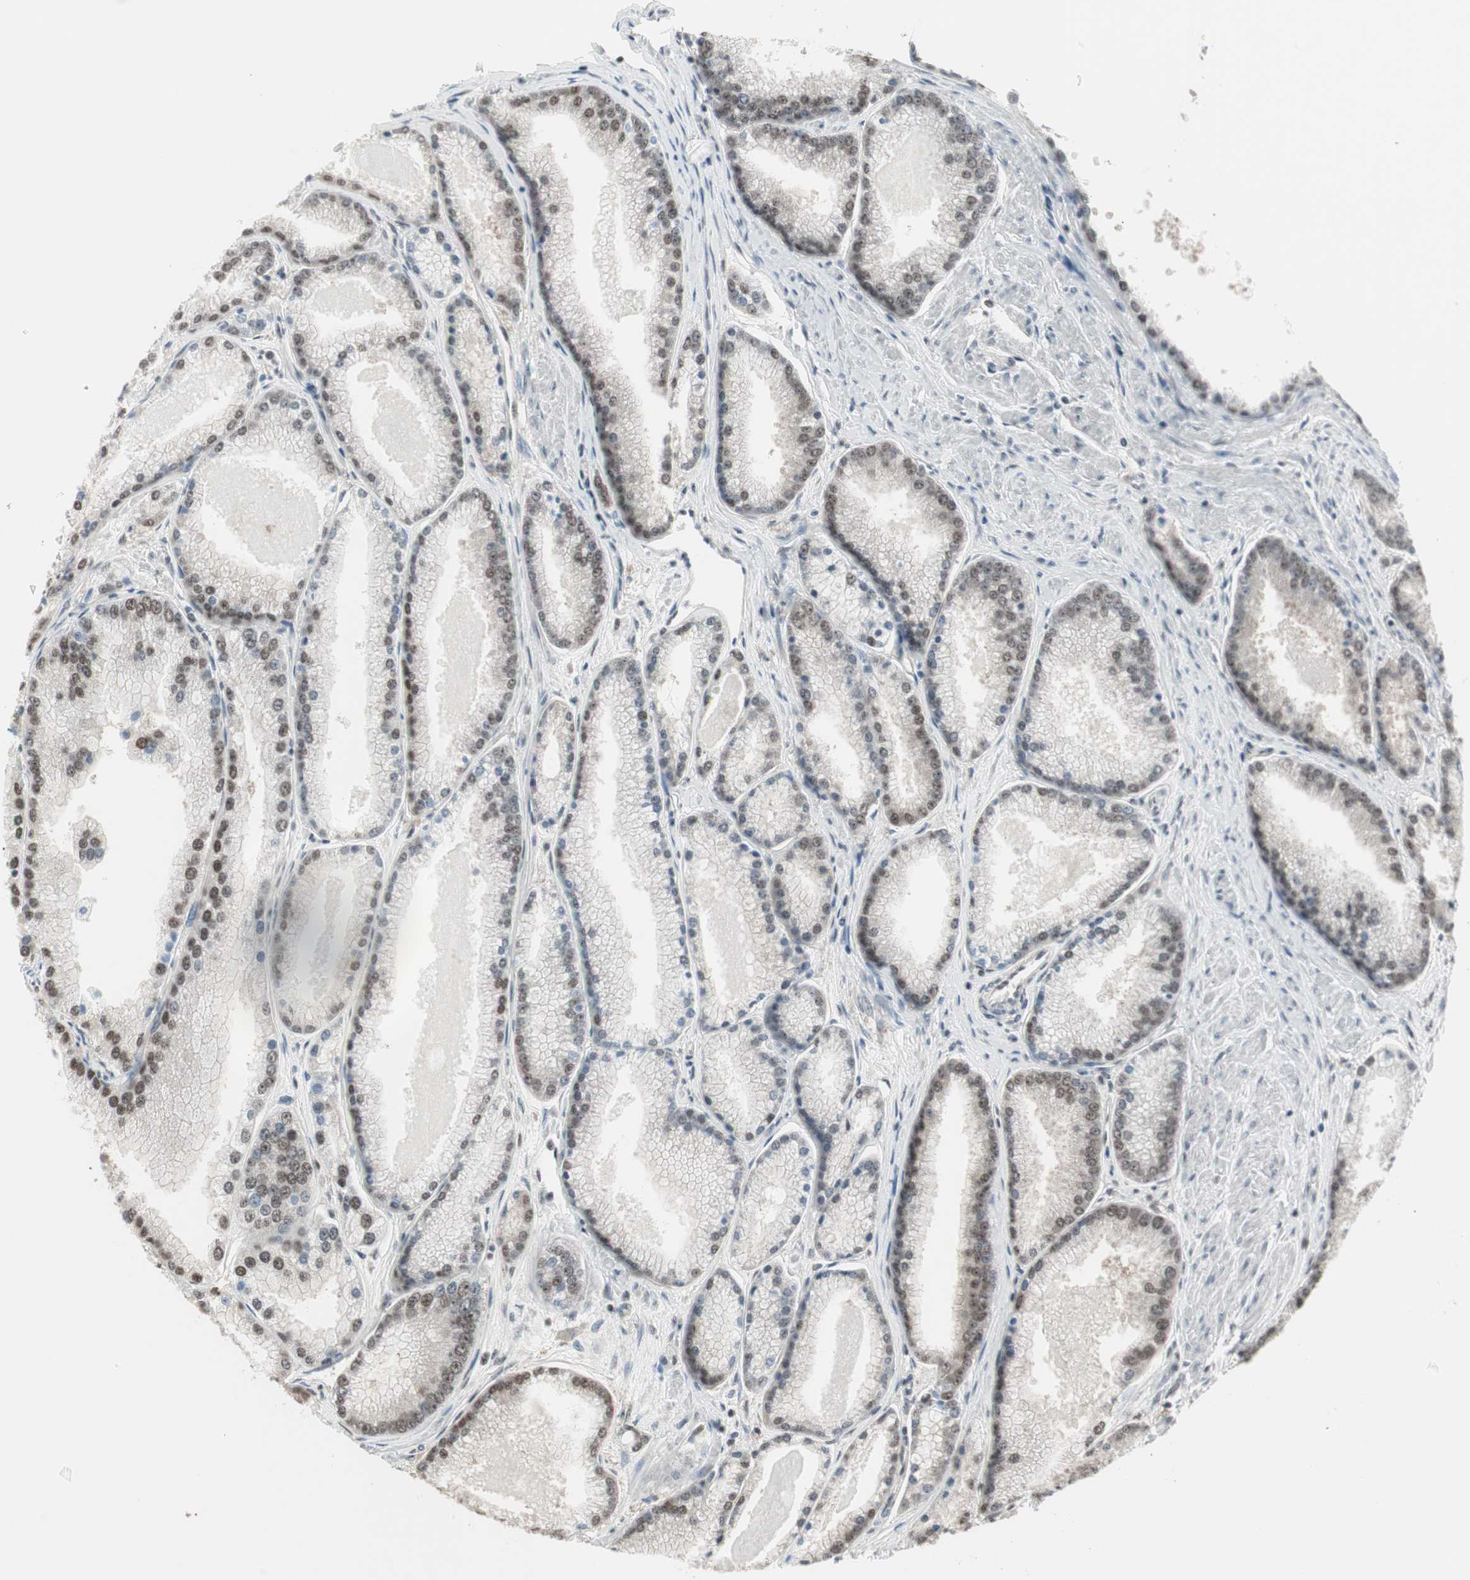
{"staining": {"intensity": "moderate", "quantity": ">75%", "location": "nuclear"}, "tissue": "prostate cancer", "cell_type": "Tumor cells", "image_type": "cancer", "snomed": [{"axis": "morphology", "description": "Adenocarcinoma, High grade"}, {"axis": "topography", "description": "Prostate"}], "caption": "Prostate cancer (adenocarcinoma (high-grade)) tissue exhibits moderate nuclear expression in about >75% of tumor cells, visualized by immunohistochemistry. (Brightfield microscopy of DAB IHC at high magnification).", "gene": "LONP2", "patient": {"sex": "male", "age": 61}}